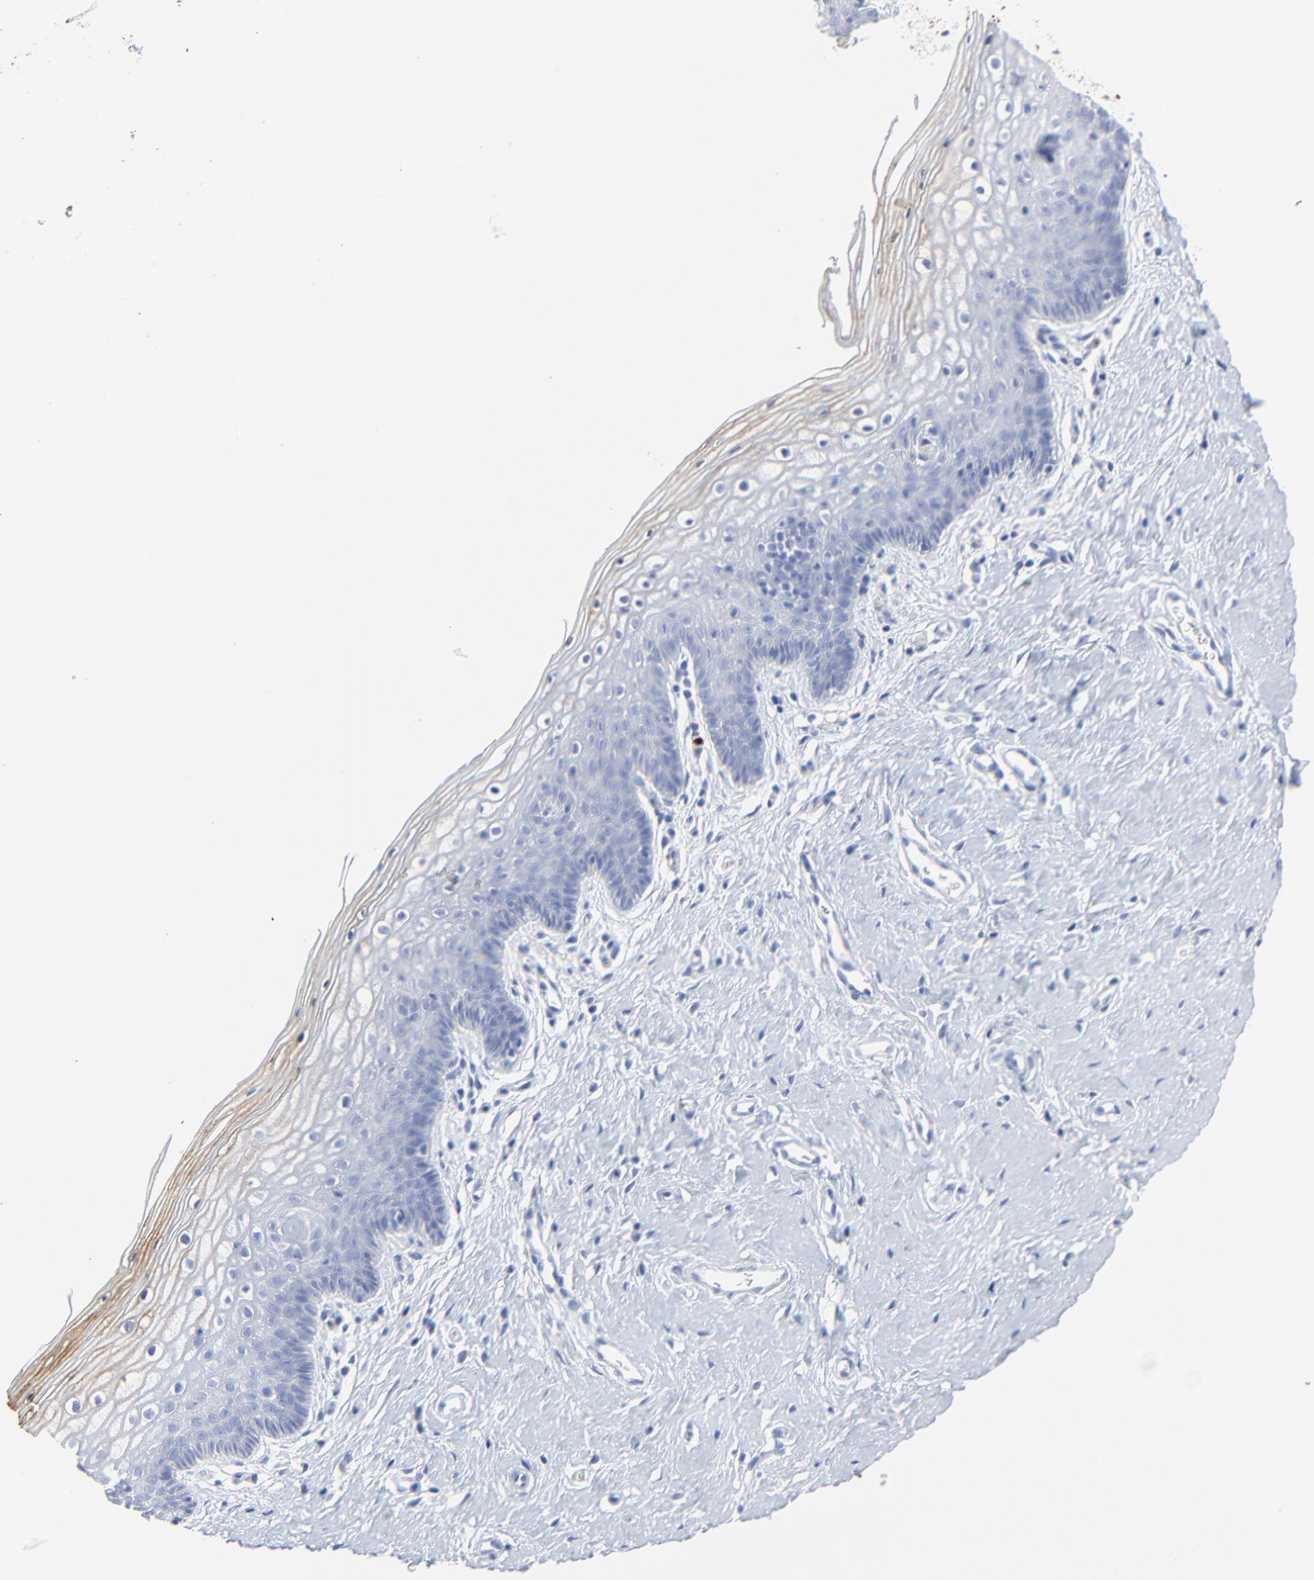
{"staining": {"intensity": "moderate", "quantity": "25%-75%", "location": "cytoplasmic/membranous"}, "tissue": "vagina", "cell_type": "Squamous epithelial cells", "image_type": "normal", "snomed": [{"axis": "morphology", "description": "Normal tissue, NOS"}, {"axis": "topography", "description": "Vagina"}], "caption": "A medium amount of moderate cytoplasmic/membranous staining is appreciated in about 25%-75% of squamous epithelial cells in benign vagina. (DAB (3,3'-diaminobenzidine) IHC, brown staining for protein, blue staining for nuclei).", "gene": "LCN2", "patient": {"sex": "female", "age": 46}}